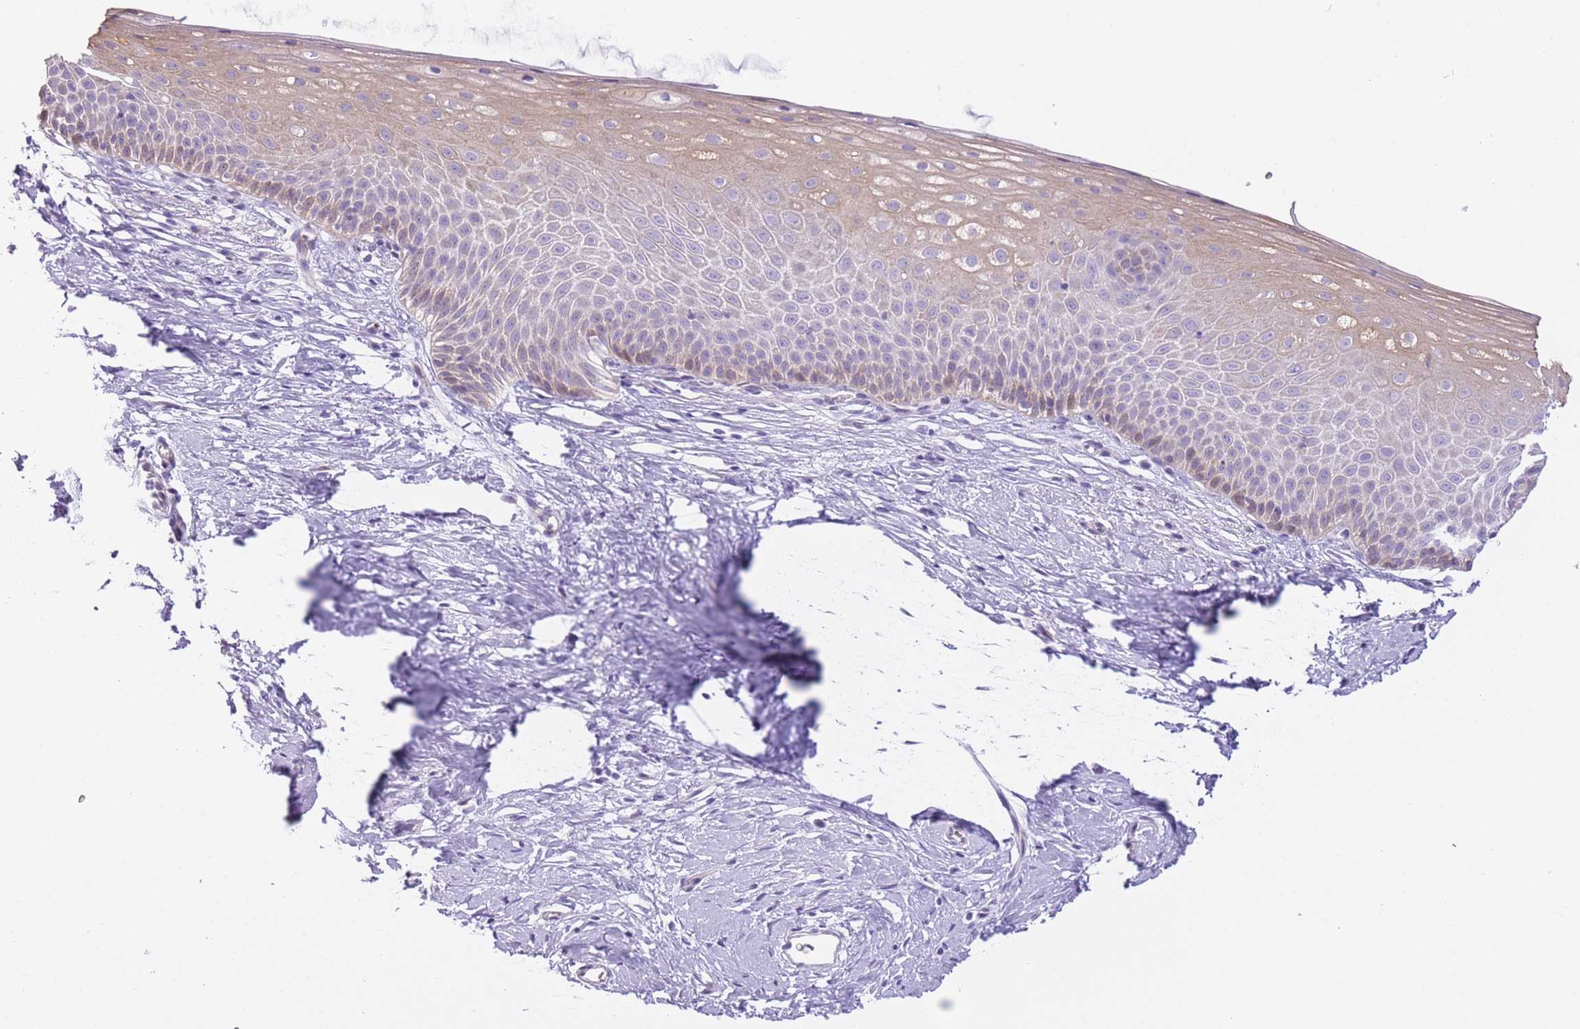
{"staining": {"intensity": "negative", "quantity": "none", "location": "none"}, "tissue": "cervix", "cell_type": "Glandular cells", "image_type": "normal", "snomed": [{"axis": "morphology", "description": "Normal tissue, NOS"}, {"axis": "topography", "description": "Cervix"}], "caption": "Immunohistochemical staining of normal cervix displays no significant staining in glandular cells. (Brightfield microscopy of DAB (3,3'-diaminobenzidine) IHC at high magnification).", "gene": "IMPG1", "patient": {"sex": "female", "age": 57}}